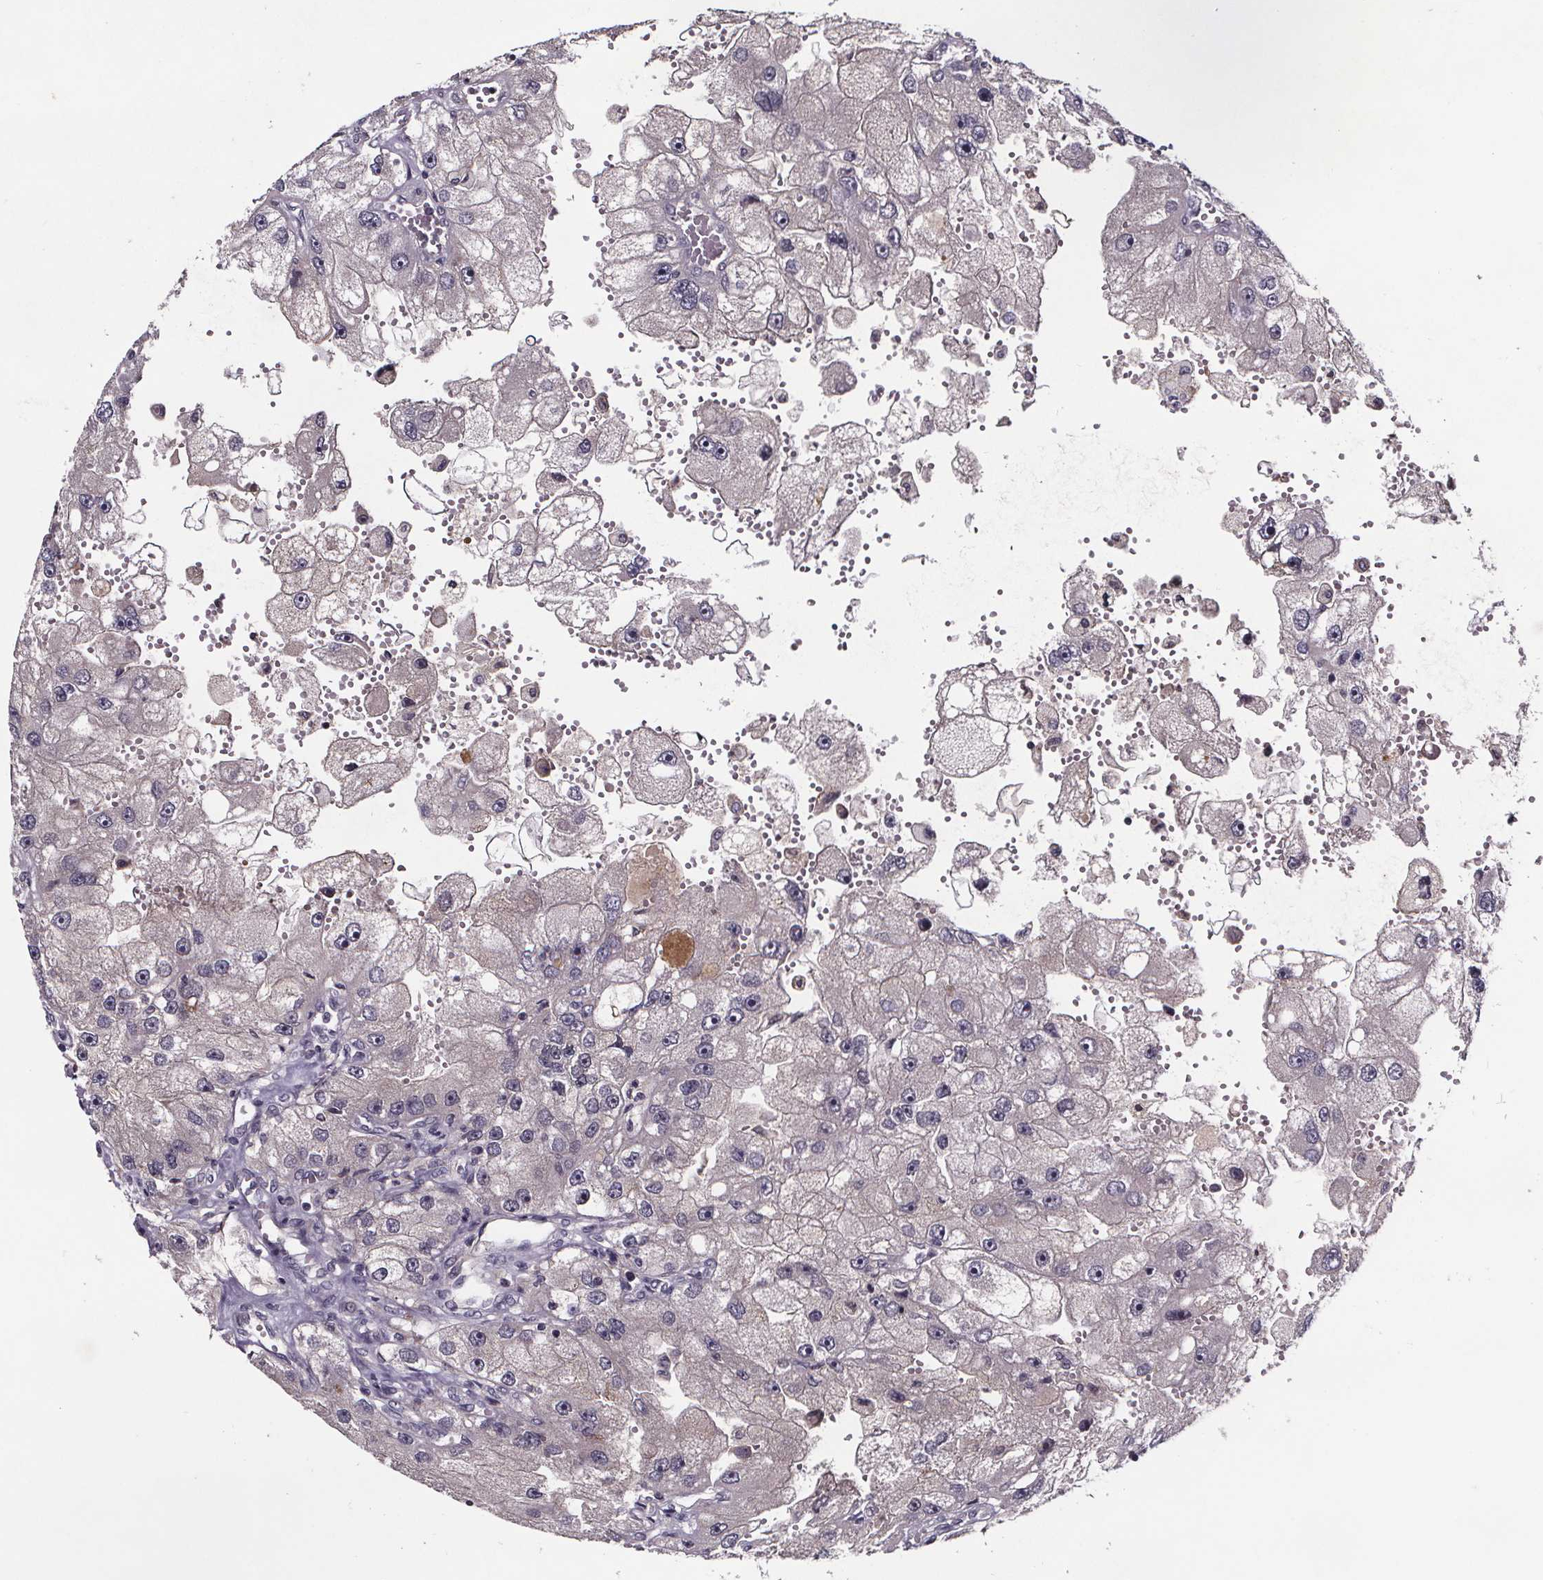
{"staining": {"intensity": "weak", "quantity": "<25%", "location": "nuclear"}, "tissue": "renal cancer", "cell_type": "Tumor cells", "image_type": "cancer", "snomed": [{"axis": "morphology", "description": "Adenocarcinoma, NOS"}, {"axis": "topography", "description": "Kidney"}], "caption": "Immunohistochemistry (IHC) image of renal adenocarcinoma stained for a protein (brown), which demonstrates no expression in tumor cells.", "gene": "NPHP4", "patient": {"sex": "male", "age": 63}}